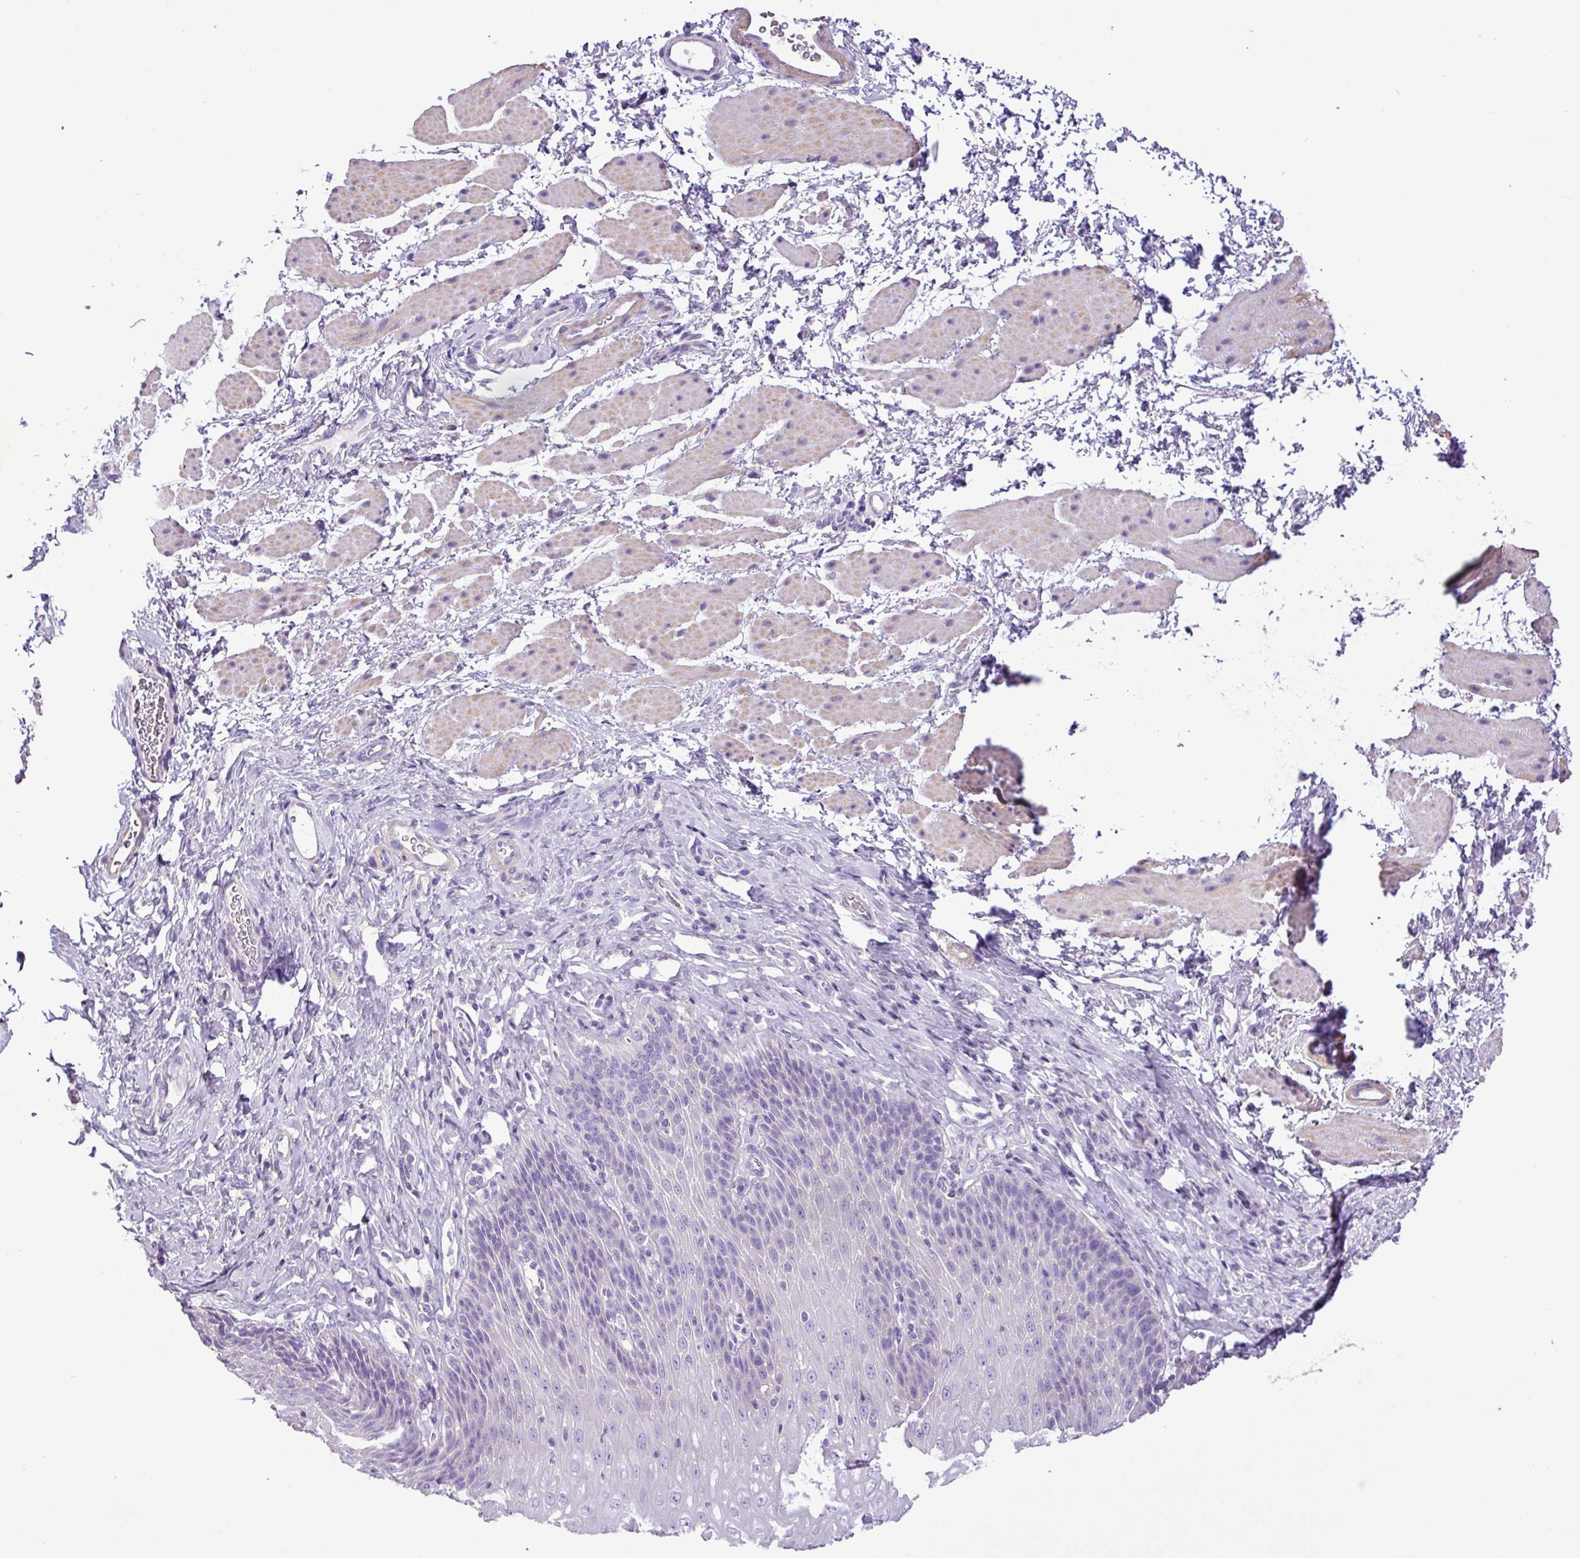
{"staining": {"intensity": "negative", "quantity": "none", "location": "none"}, "tissue": "esophagus", "cell_type": "Squamous epithelial cells", "image_type": "normal", "snomed": [{"axis": "morphology", "description": "Normal tissue, NOS"}, {"axis": "topography", "description": "Esophagus"}], "caption": "DAB immunohistochemical staining of normal esophagus displays no significant positivity in squamous epithelial cells.", "gene": "ZNF334", "patient": {"sex": "female", "age": 61}}